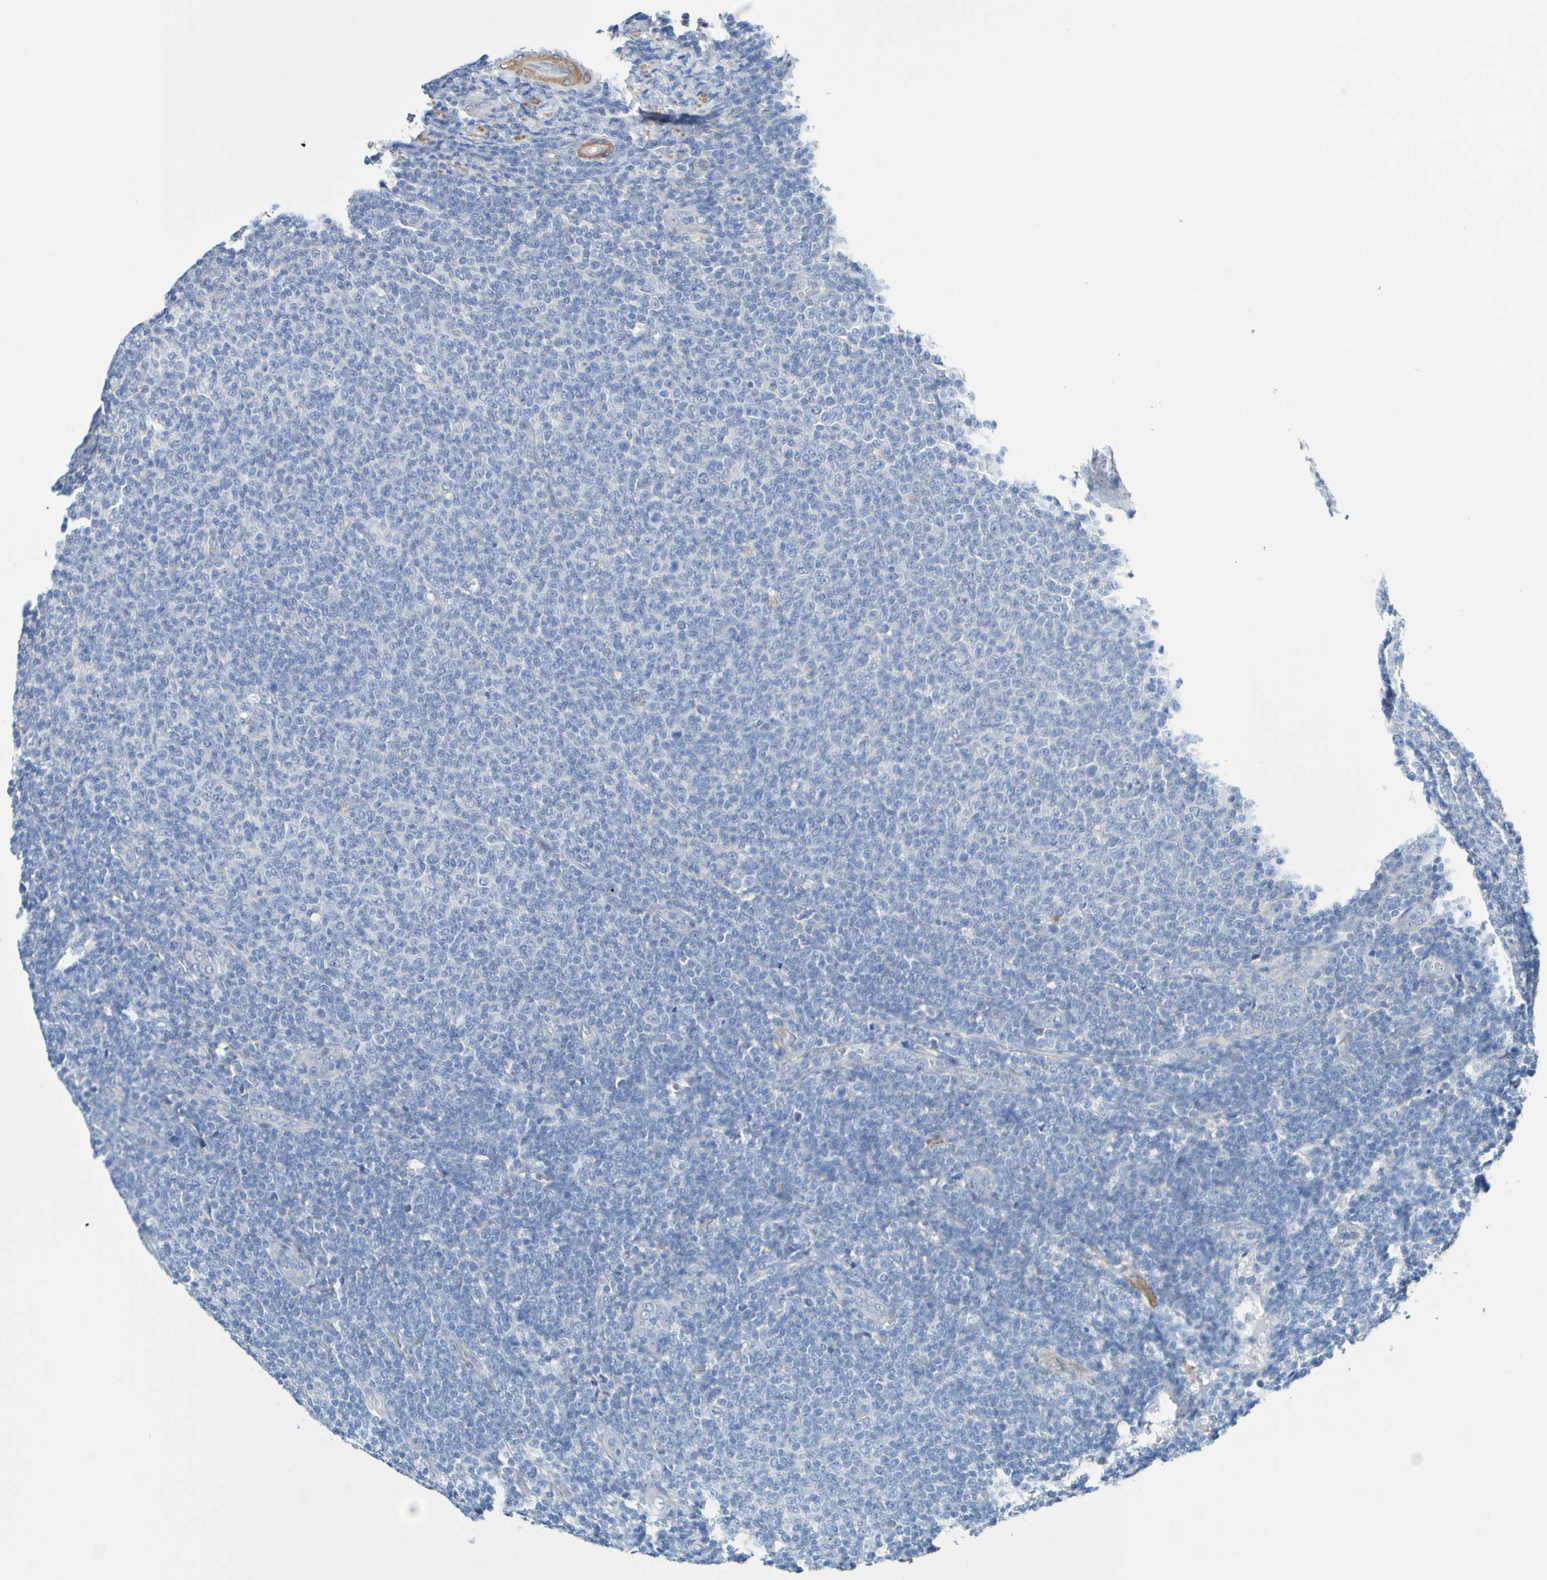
{"staining": {"intensity": "negative", "quantity": "none", "location": "none"}, "tissue": "lymphoma", "cell_type": "Tumor cells", "image_type": "cancer", "snomed": [{"axis": "morphology", "description": "Malignant lymphoma, non-Hodgkin's type, Low grade"}, {"axis": "topography", "description": "Lymph node"}], "caption": "Immunohistochemistry histopathology image of human low-grade malignant lymphoma, non-Hodgkin's type stained for a protein (brown), which demonstrates no positivity in tumor cells.", "gene": "SRPRB", "patient": {"sex": "male", "age": 66}}